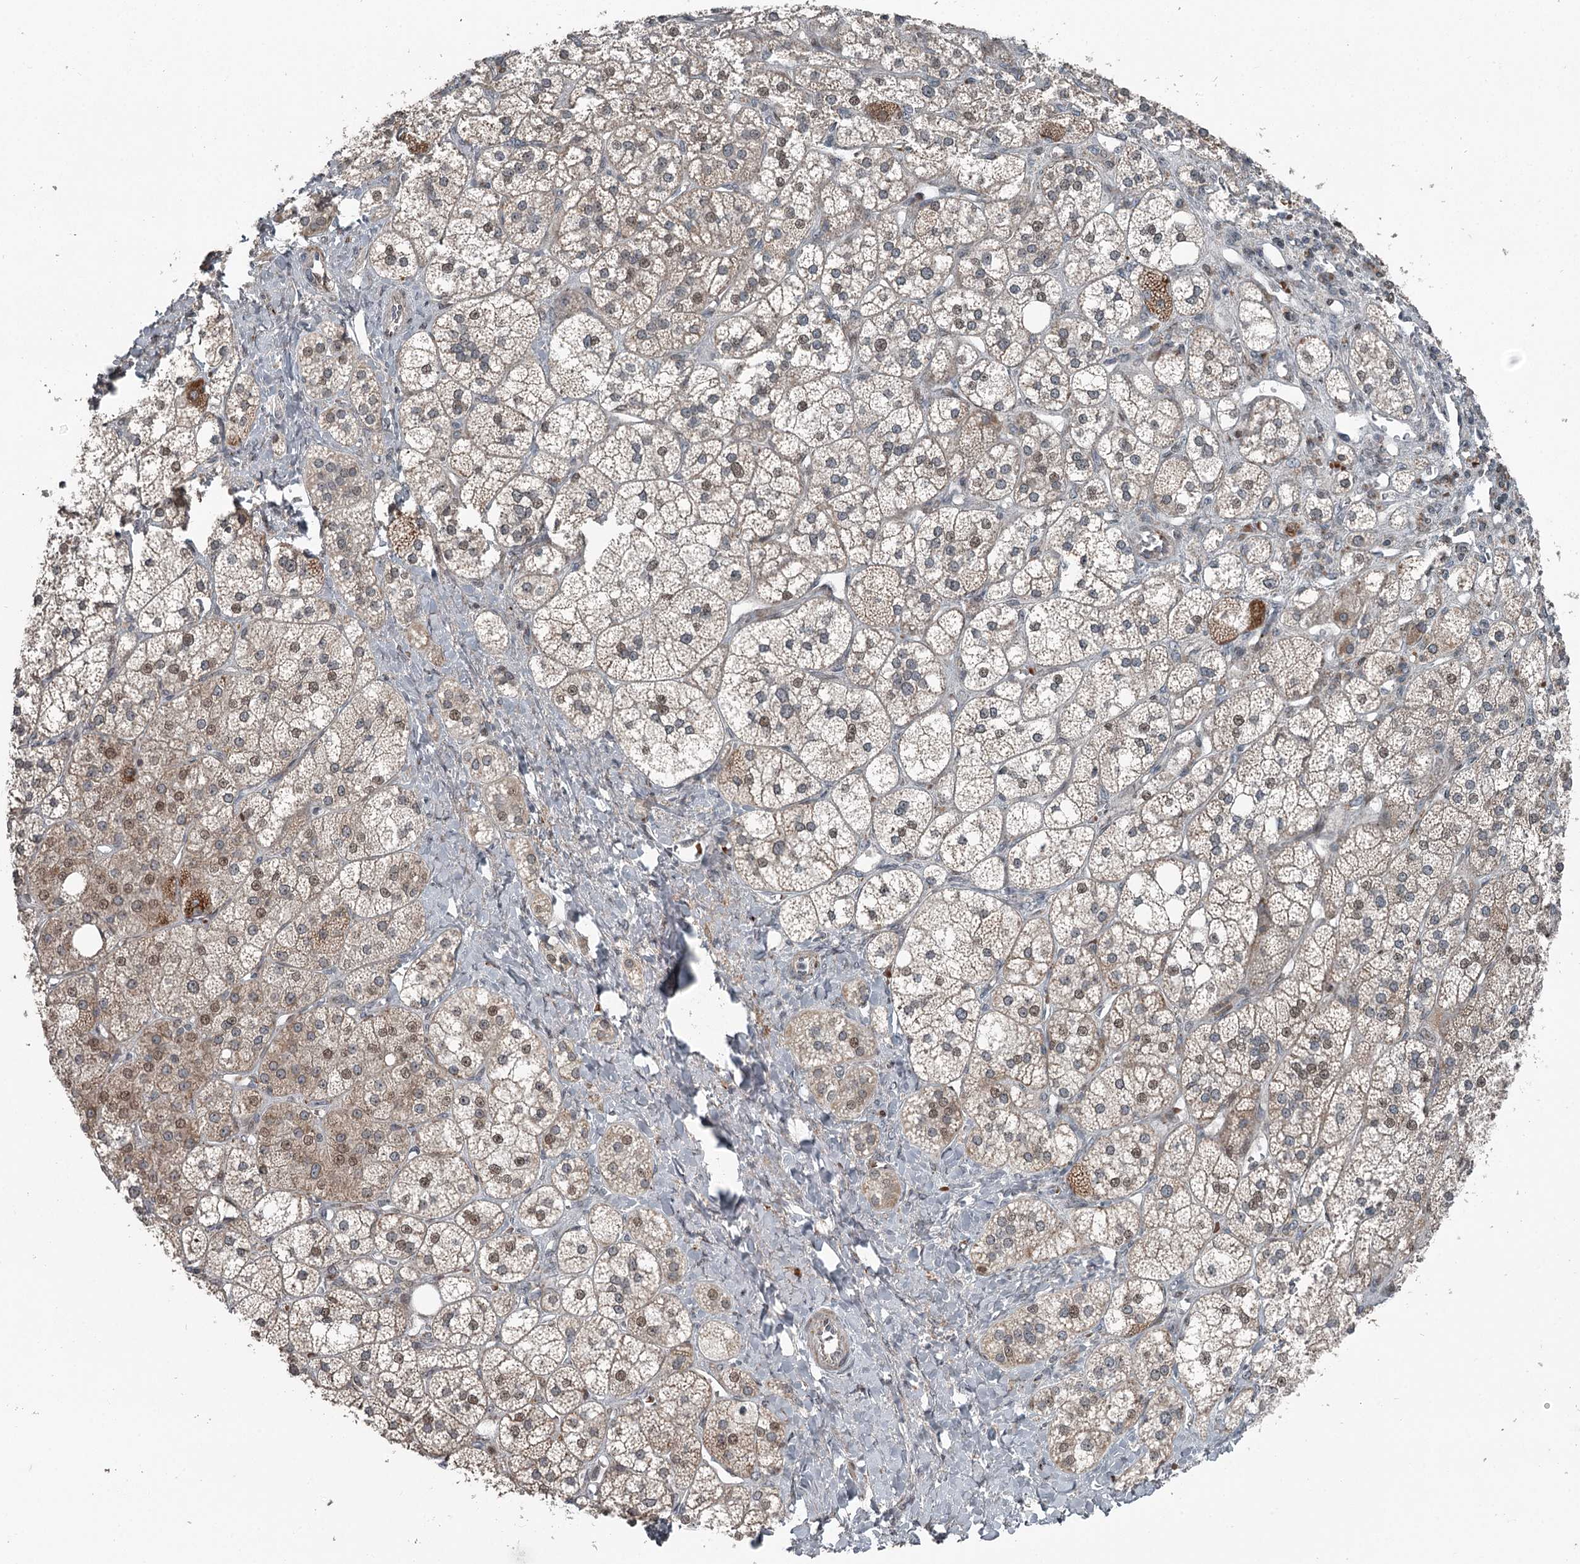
{"staining": {"intensity": "moderate", "quantity": "25%-75%", "location": "cytoplasmic/membranous"}, "tissue": "adrenal gland", "cell_type": "Glandular cells", "image_type": "normal", "snomed": [{"axis": "morphology", "description": "Normal tissue, NOS"}, {"axis": "topography", "description": "Adrenal gland"}], "caption": "Glandular cells reveal moderate cytoplasmic/membranous expression in about 25%-75% of cells in benign adrenal gland.", "gene": "RASSF8", "patient": {"sex": "male", "age": 61}}